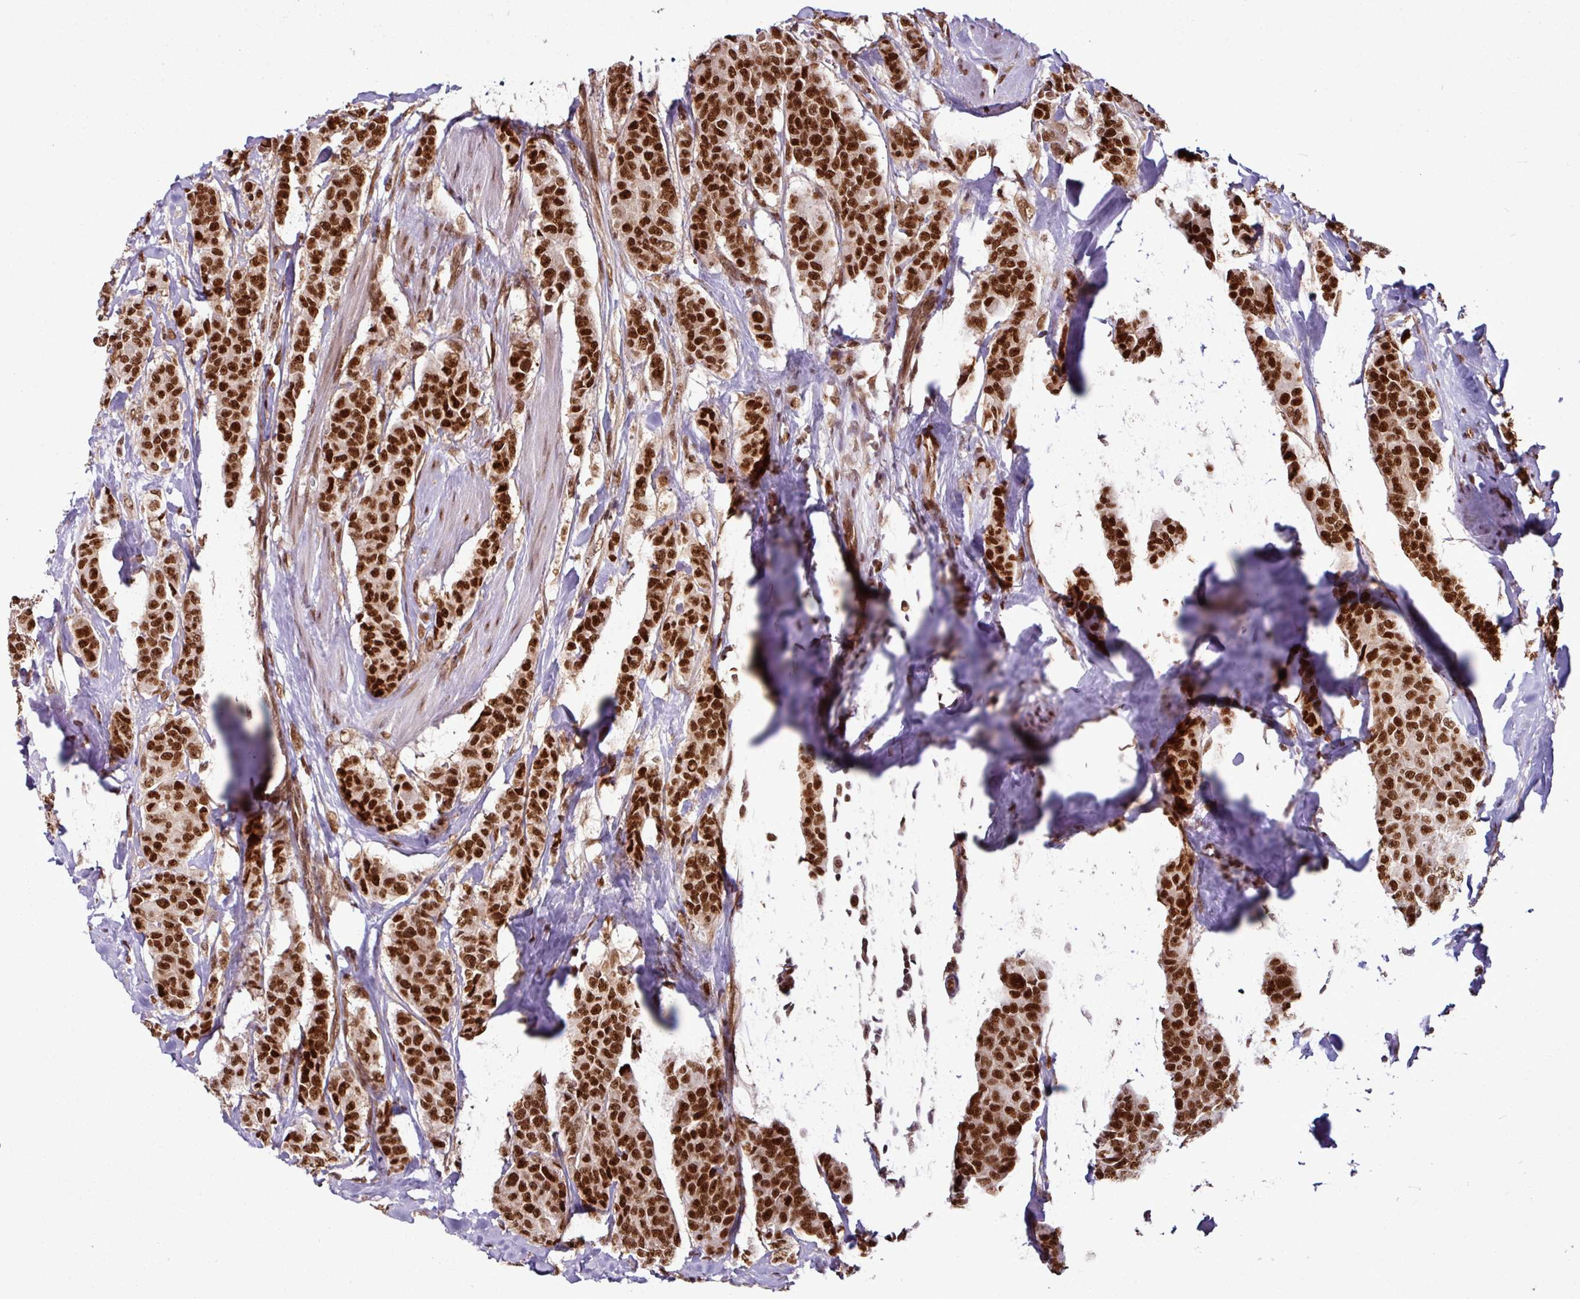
{"staining": {"intensity": "strong", "quantity": ">75%", "location": "nuclear"}, "tissue": "breast cancer", "cell_type": "Tumor cells", "image_type": "cancer", "snomed": [{"axis": "morphology", "description": "Duct carcinoma"}, {"axis": "topography", "description": "Breast"}], "caption": "Protein staining reveals strong nuclear positivity in approximately >75% of tumor cells in breast infiltrating ductal carcinoma.", "gene": "MORF4L2", "patient": {"sex": "female", "age": 40}}